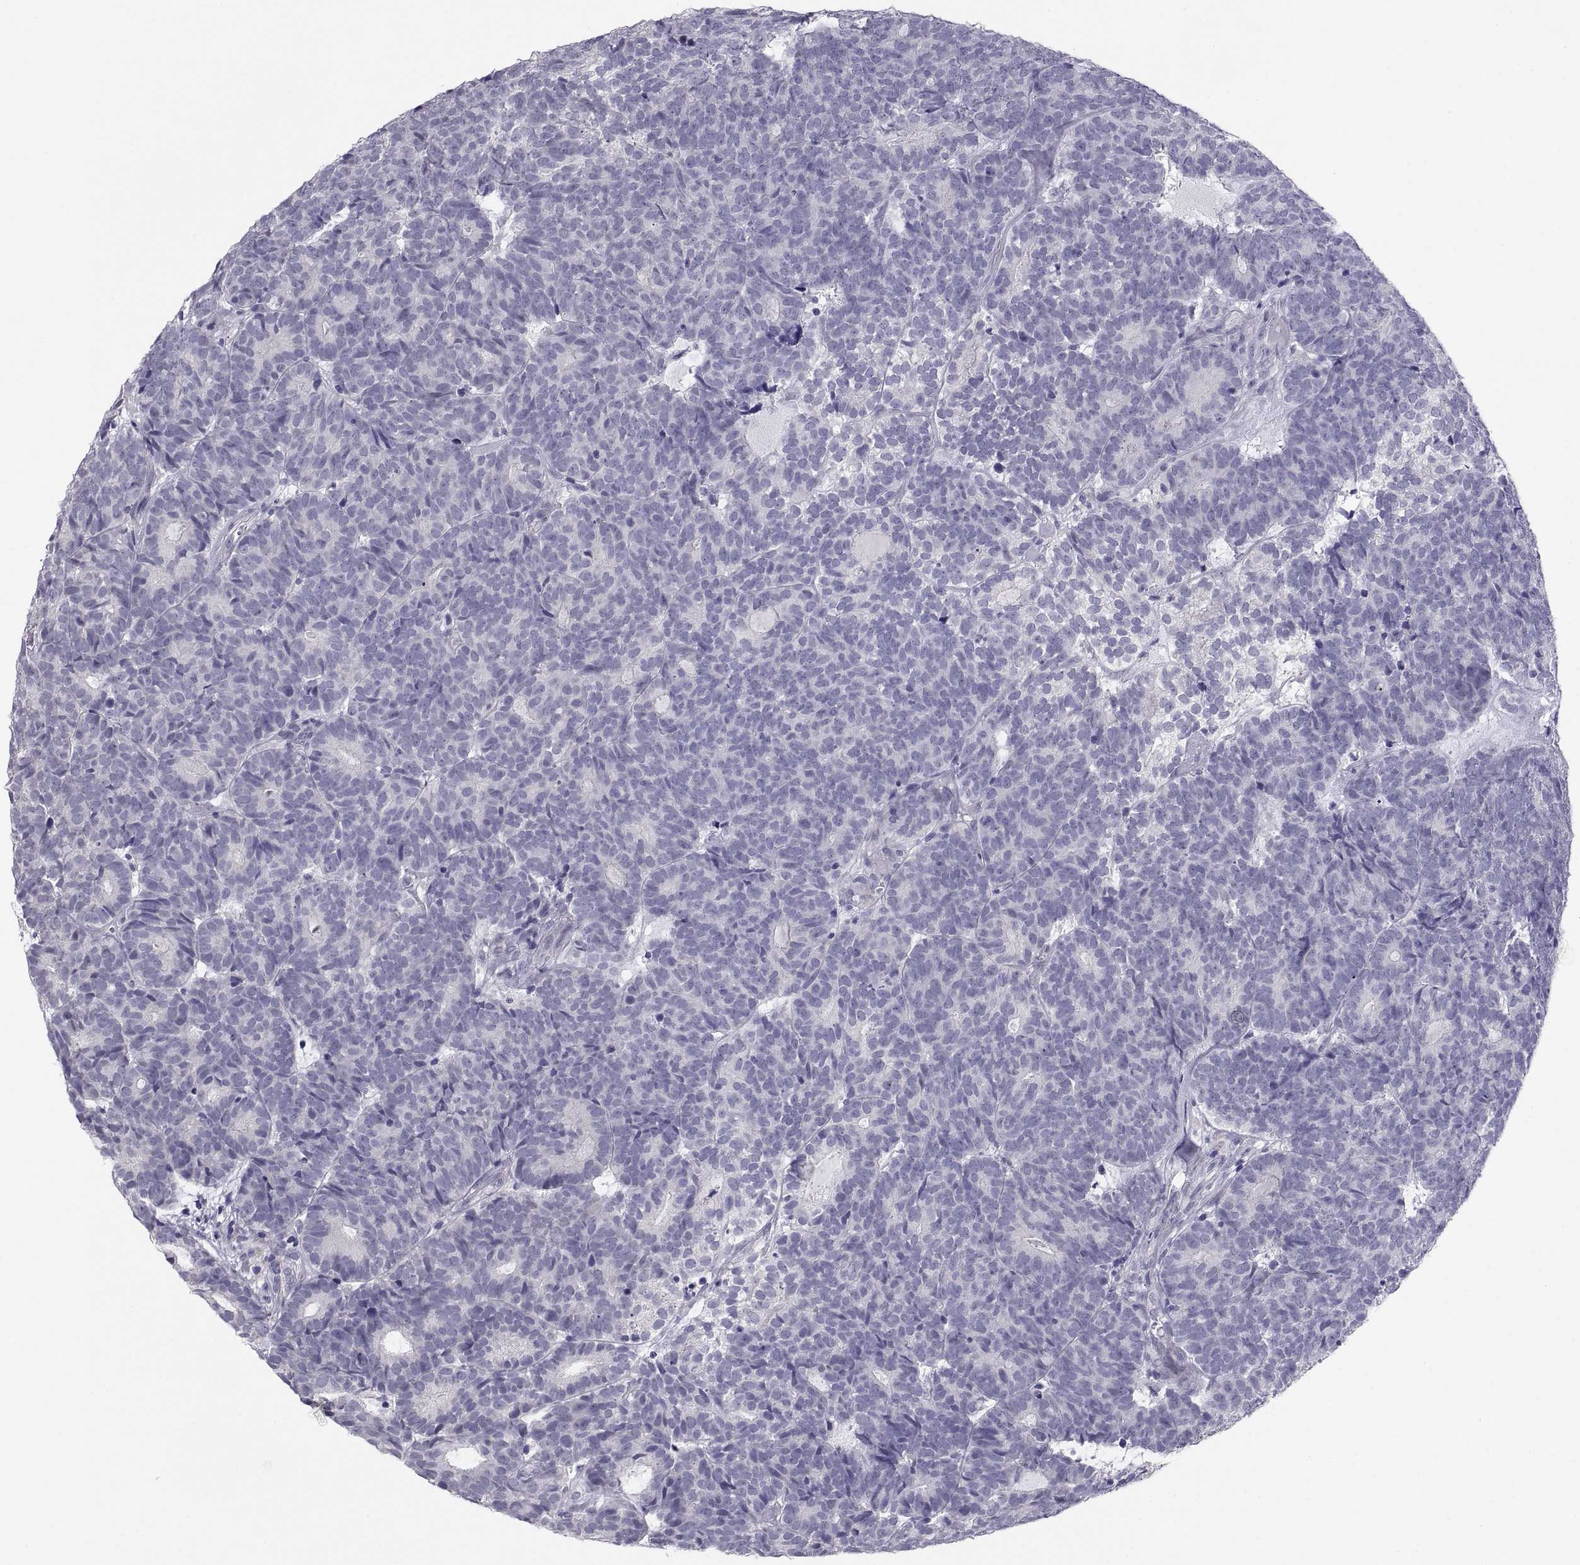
{"staining": {"intensity": "negative", "quantity": "none", "location": "none"}, "tissue": "head and neck cancer", "cell_type": "Tumor cells", "image_type": "cancer", "snomed": [{"axis": "morphology", "description": "Adenocarcinoma, NOS"}, {"axis": "topography", "description": "Head-Neck"}], "caption": "Adenocarcinoma (head and neck) was stained to show a protein in brown. There is no significant expression in tumor cells.", "gene": "TEX13A", "patient": {"sex": "female", "age": 81}}